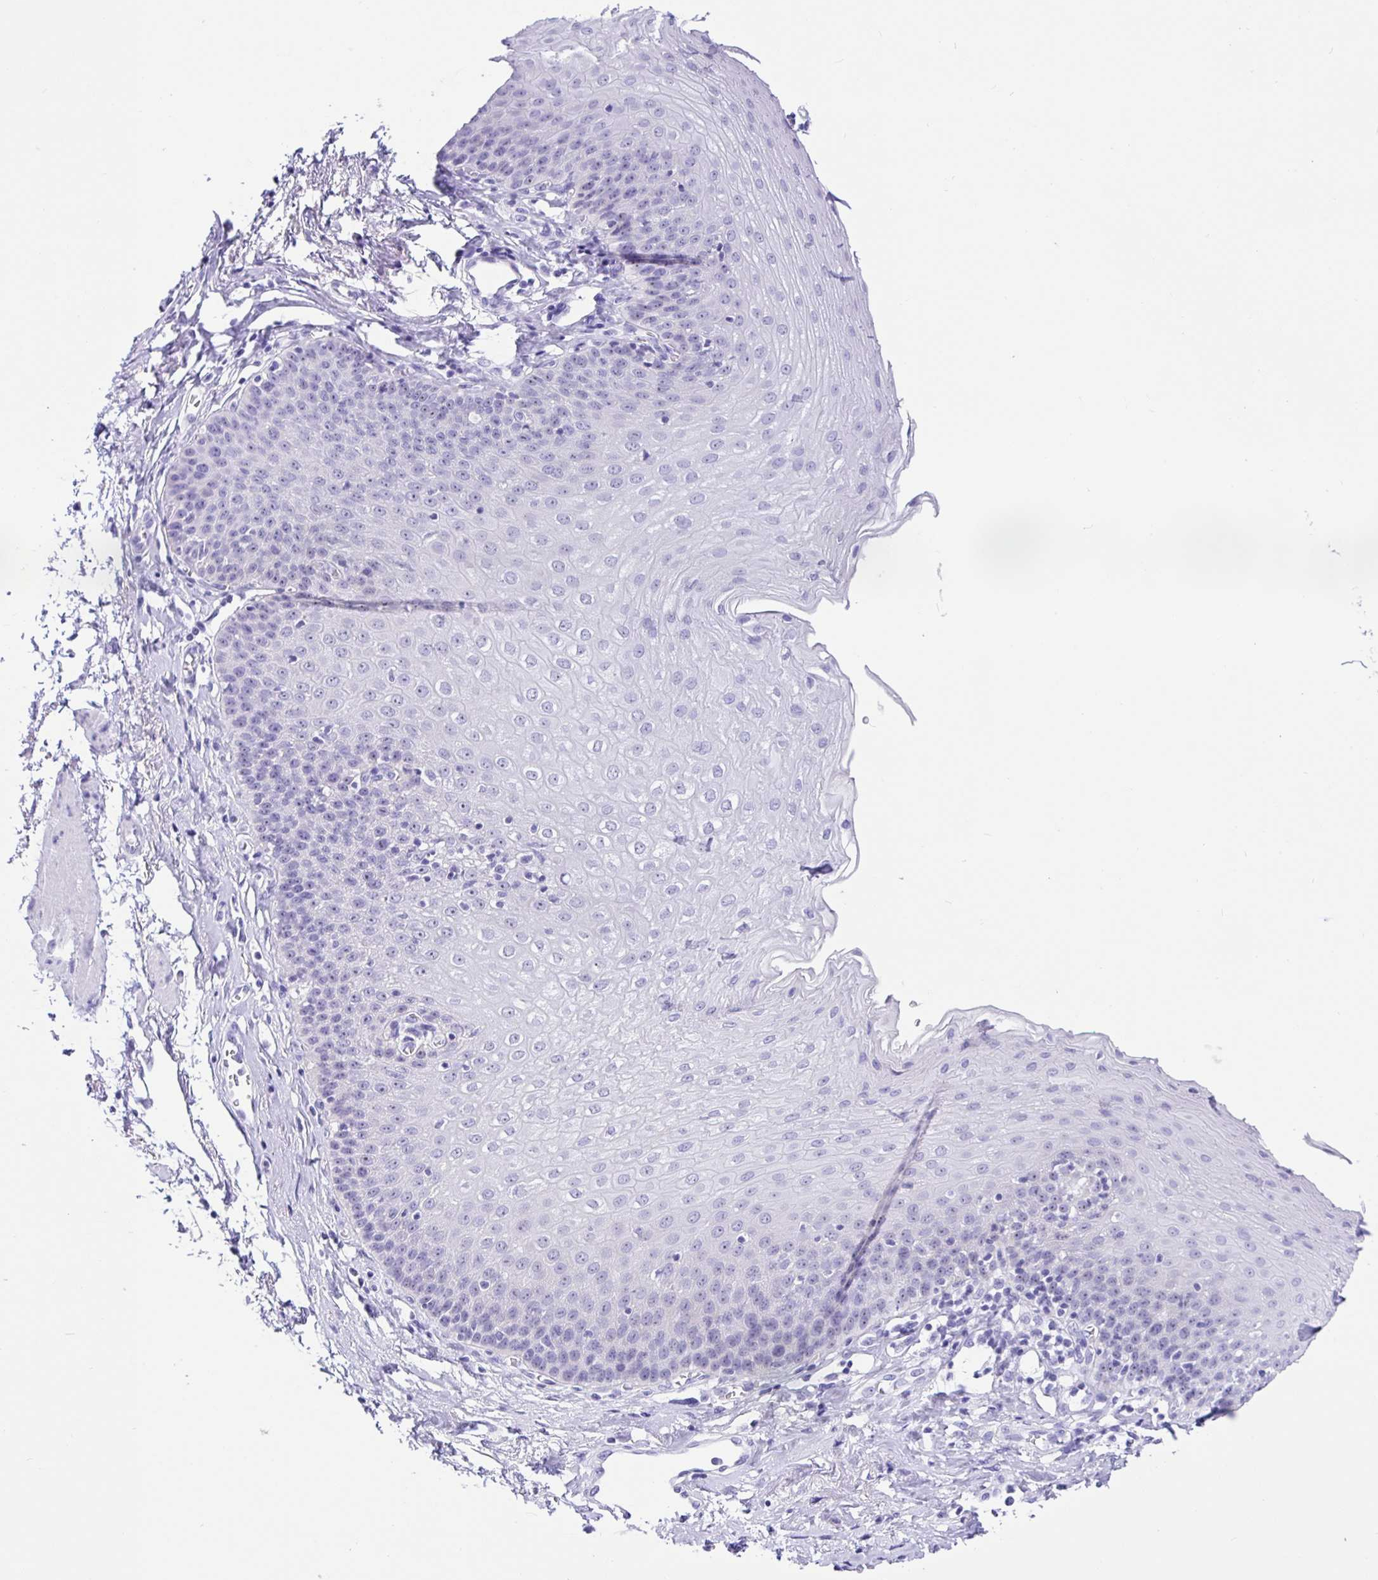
{"staining": {"intensity": "weak", "quantity": "25%-75%", "location": "nuclear"}, "tissue": "esophagus", "cell_type": "Squamous epithelial cells", "image_type": "normal", "snomed": [{"axis": "morphology", "description": "Normal tissue, NOS"}, {"axis": "topography", "description": "Esophagus"}], "caption": "This is a micrograph of IHC staining of unremarkable esophagus, which shows weak expression in the nuclear of squamous epithelial cells.", "gene": "PRAMEF18", "patient": {"sex": "female", "age": 81}}